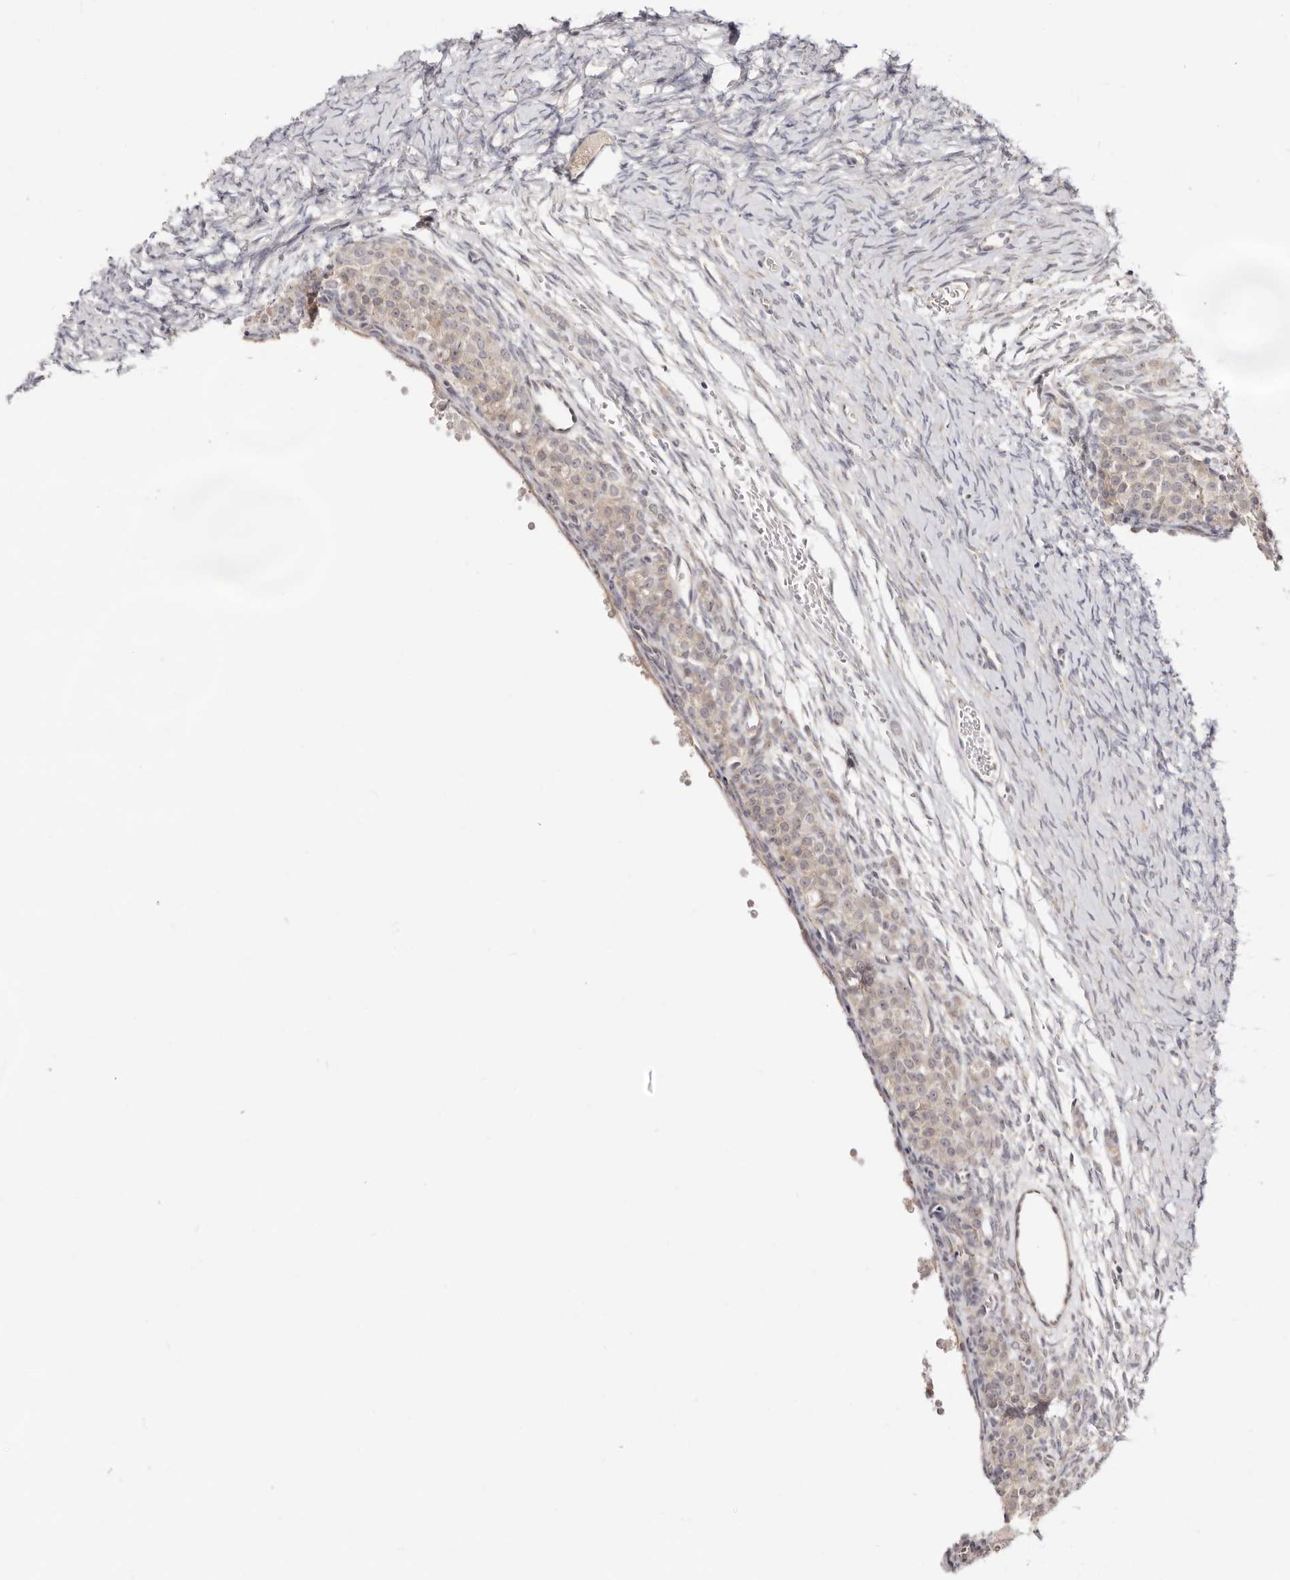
{"staining": {"intensity": "negative", "quantity": "none", "location": "none"}, "tissue": "ovary", "cell_type": "Ovarian stroma cells", "image_type": "normal", "snomed": [{"axis": "morphology", "description": "Adenocarcinoma, NOS"}, {"axis": "topography", "description": "Endometrium"}], "caption": "Immunohistochemical staining of benign ovary shows no significant positivity in ovarian stroma cells. The staining was performed using DAB to visualize the protein expression in brown, while the nuclei were stained in blue with hematoxylin (Magnification: 20x).", "gene": "BCL2L15", "patient": {"sex": "female", "age": 32}}